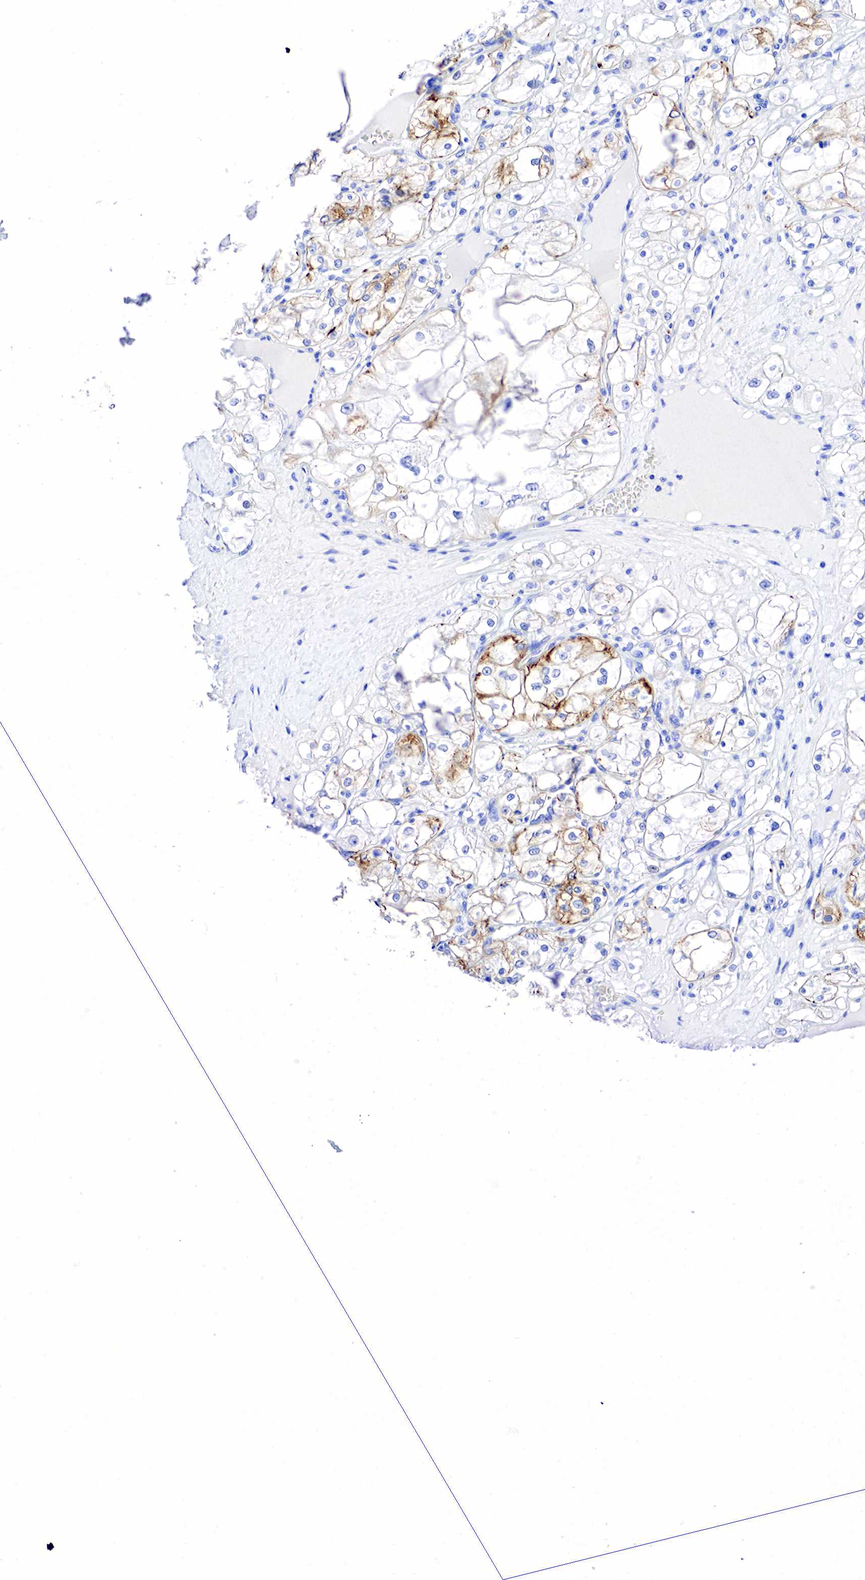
{"staining": {"intensity": "moderate", "quantity": "<25%", "location": "cytoplasmic/membranous"}, "tissue": "renal cancer", "cell_type": "Tumor cells", "image_type": "cancer", "snomed": [{"axis": "morphology", "description": "Adenocarcinoma, NOS"}, {"axis": "topography", "description": "Kidney"}], "caption": "Brown immunohistochemical staining in human renal adenocarcinoma displays moderate cytoplasmic/membranous positivity in approximately <25% of tumor cells. Nuclei are stained in blue.", "gene": "KRT18", "patient": {"sex": "male", "age": 61}}